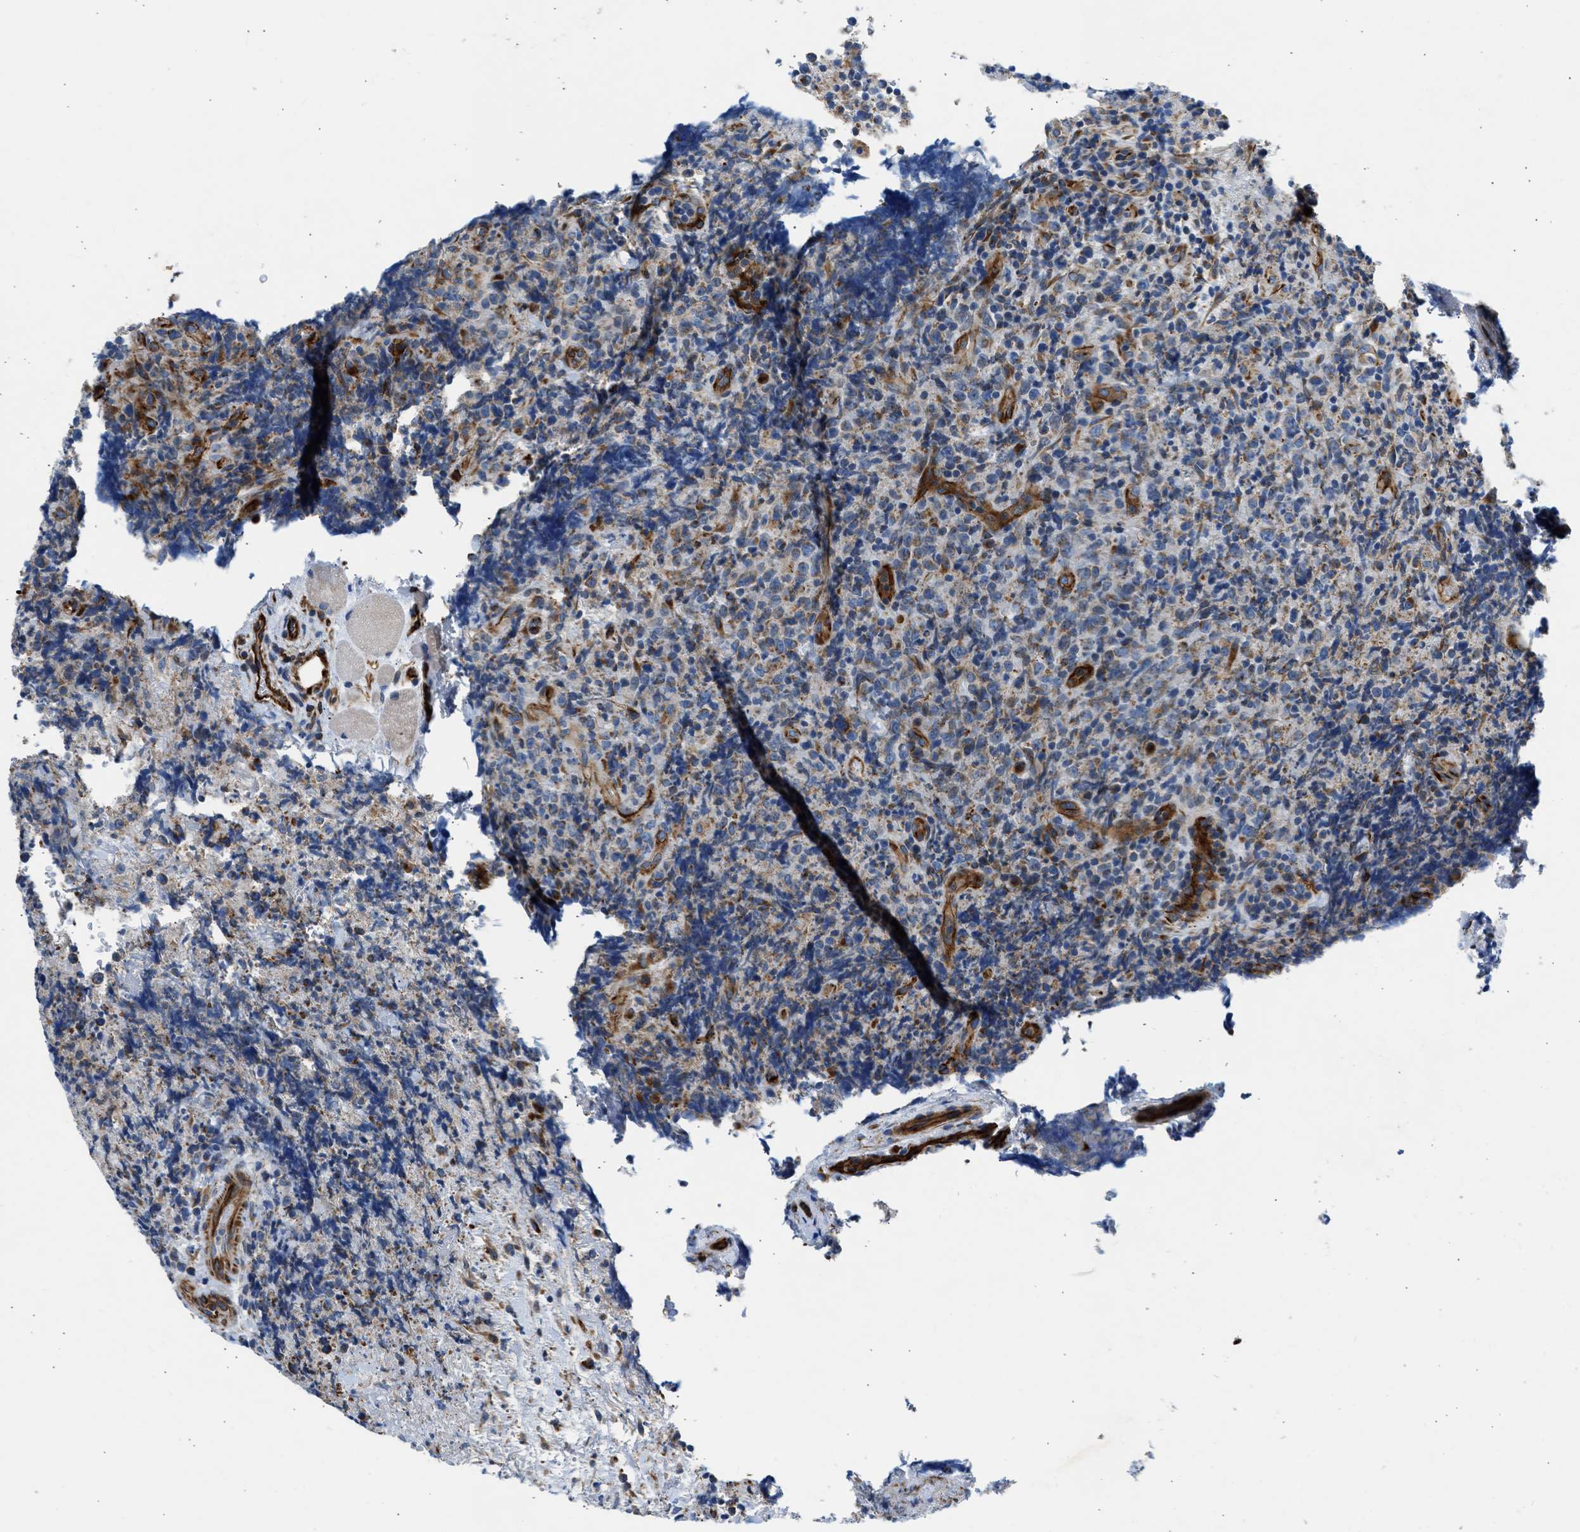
{"staining": {"intensity": "moderate", "quantity": "<25%", "location": "cytoplasmic/membranous"}, "tissue": "lymphoma", "cell_type": "Tumor cells", "image_type": "cancer", "snomed": [{"axis": "morphology", "description": "Malignant lymphoma, non-Hodgkin's type, High grade"}, {"axis": "topography", "description": "Tonsil"}], "caption": "Immunohistochemical staining of human lymphoma reveals moderate cytoplasmic/membranous protein expression in about <25% of tumor cells.", "gene": "ULK4", "patient": {"sex": "female", "age": 36}}